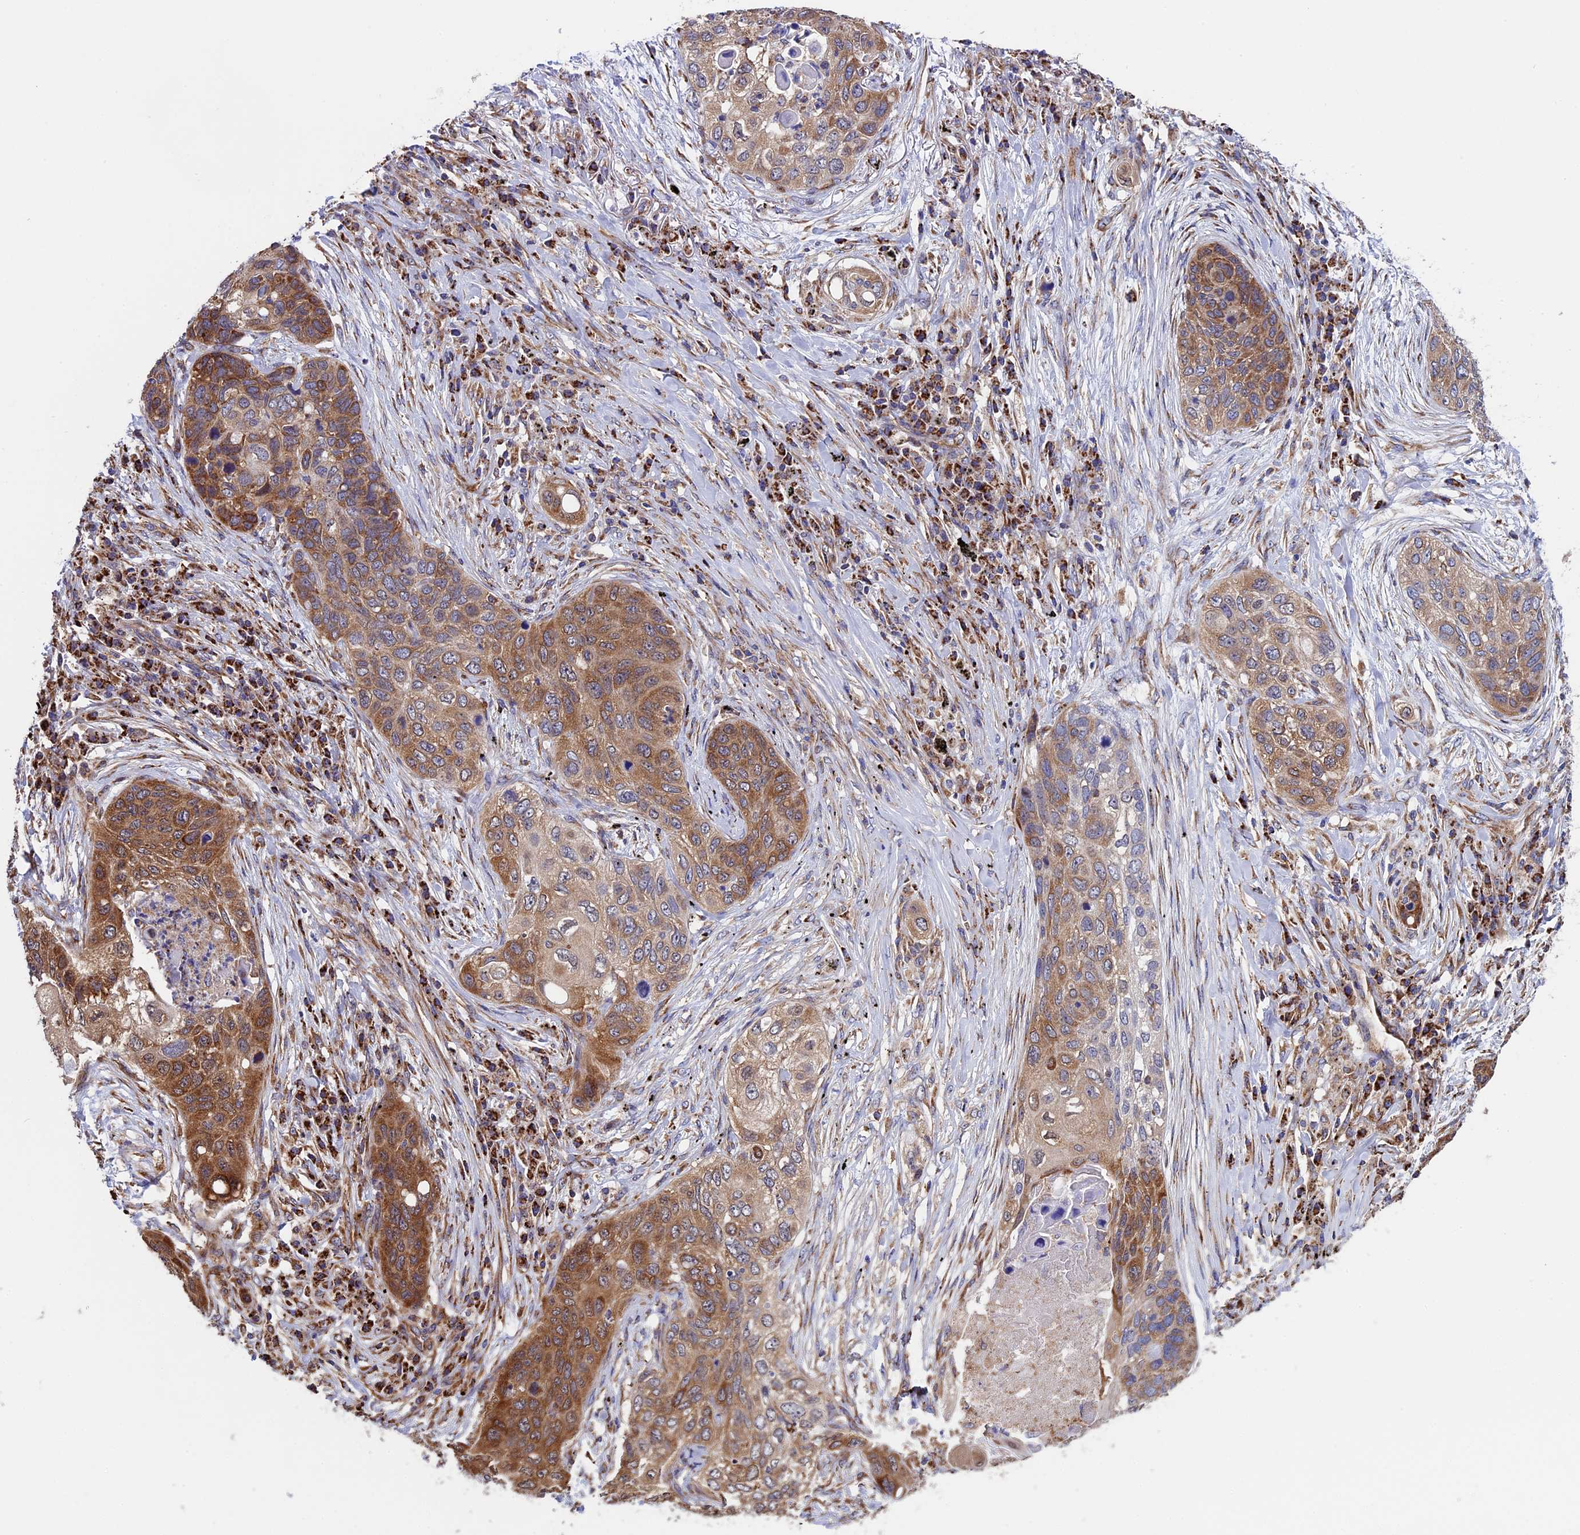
{"staining": {"intensity": "moderate", "quantity": ">75%", "location": "cytoplasmic/membranous"}, "tissue": "lung cancer", "cell_type": "Tumor cells", "image_type": "cancer", "snomed": [{"axis": "morphology", "description": "Squamous cell carcinoma, NOS"}, {"axis": "topography", "description": "Lung"}], "caption": "About >75% of tumor cells in human lung cancer show moderate cytoplasmic/membranous protein expression as visualized by brown immunohistochemical staining.", "gene": "SLC9A5", "patient": {"sex": "female", "age": 63}}